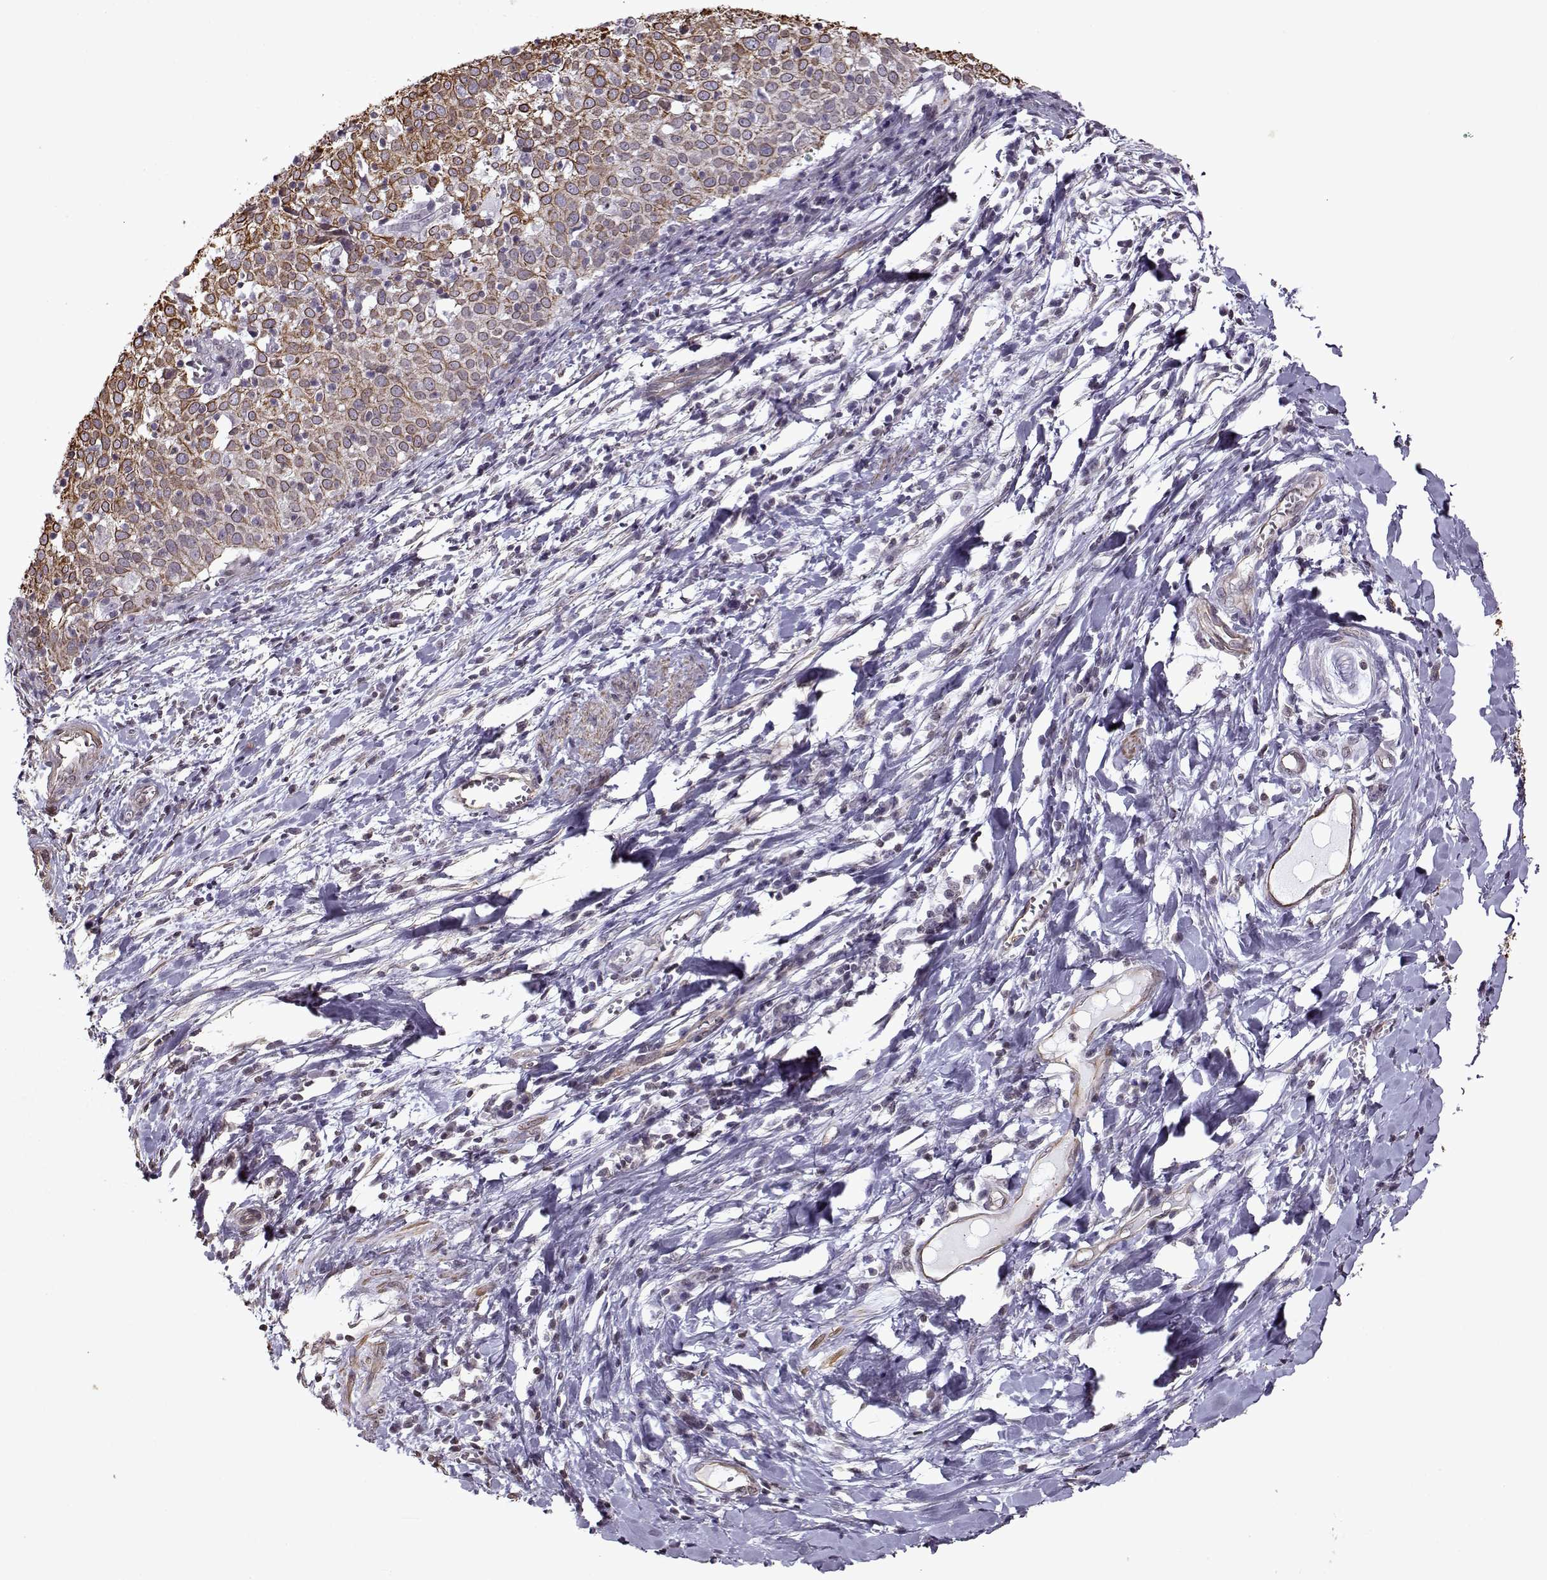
{"staining": {"intensity": "moderate", "quantity": ">75%", "location": "cytoplasmic/membranous"}, "tissue": "cervical cancer", "cell_type": "Tumor cells", "image_type": "cancer", "snomed": [{"axis": "morphology", "description": "Squamous cell carcinoma, NOS"}, {"axis": "topography", "description": "Cervix"}], "caption": "Squamous cell carcinoma (cervical) stained with IHC demonstrates moderate cytoplasmic/membranous expression in about >75% of tumor cells.", "gene": "KRT9", "patient": {"sex": "female", "age": 39}}